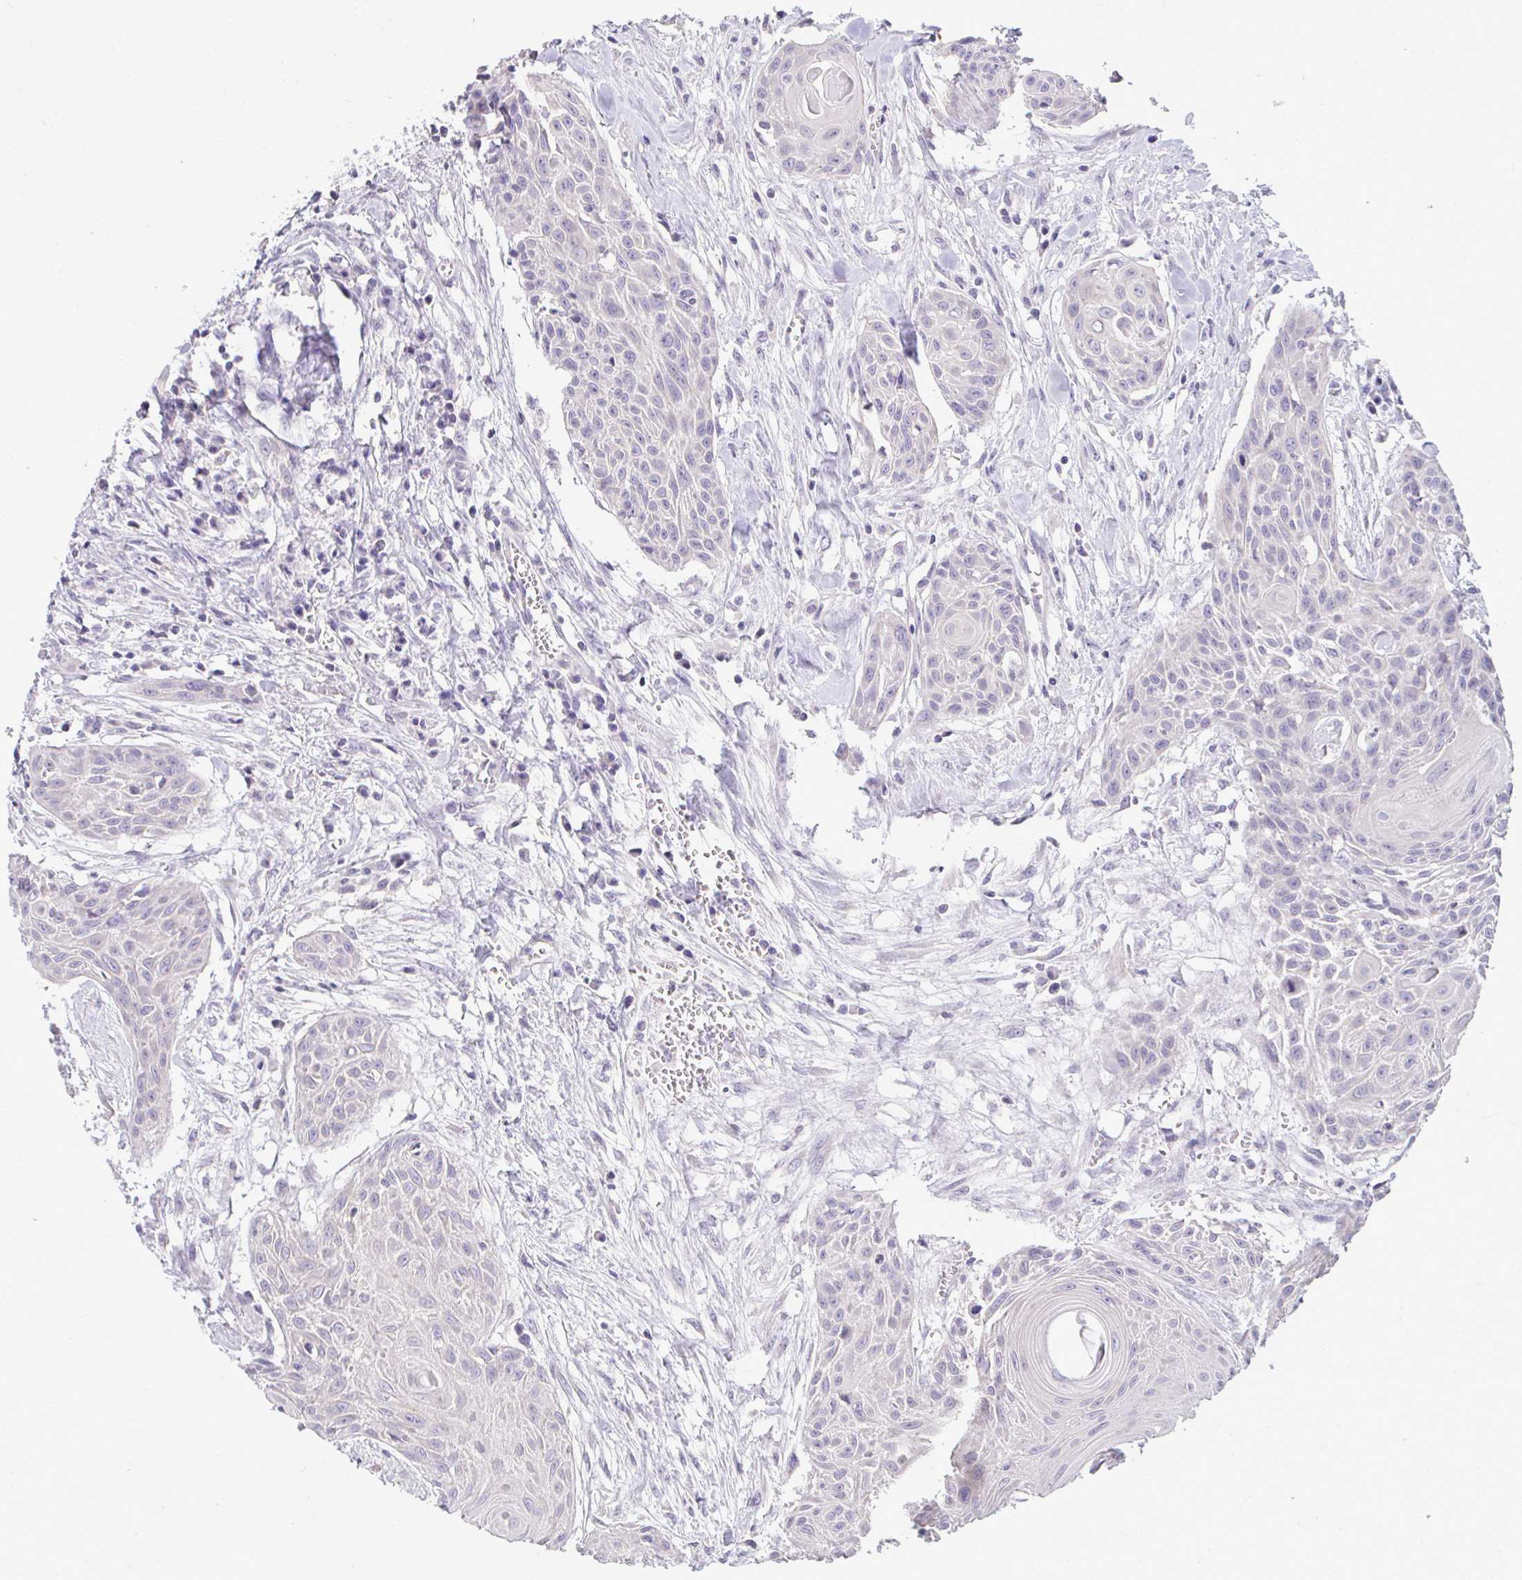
{"staining": {"intensity": "negative", "quantity": "none", "location": "none"}, "tissue": "head and neck cancer", "cell_type": "Tumor cells", "image_type": "cancer", "snomed": [{"axis": "morphology", "description": "Squamous cell carcinoma, NOS"}, {"axis": "topography", "description": "Lymph node"}, {"axis": "topography", "description": "Salivary gland"}, {"axis": "topography", "description": "Head-Neck"}], "caption": "An image of head and neck cancer stained for a protein exhibits no brown staining in tumor cells.", "gene": "PIGK", "patient": {"sex": "female", "age": 74}}